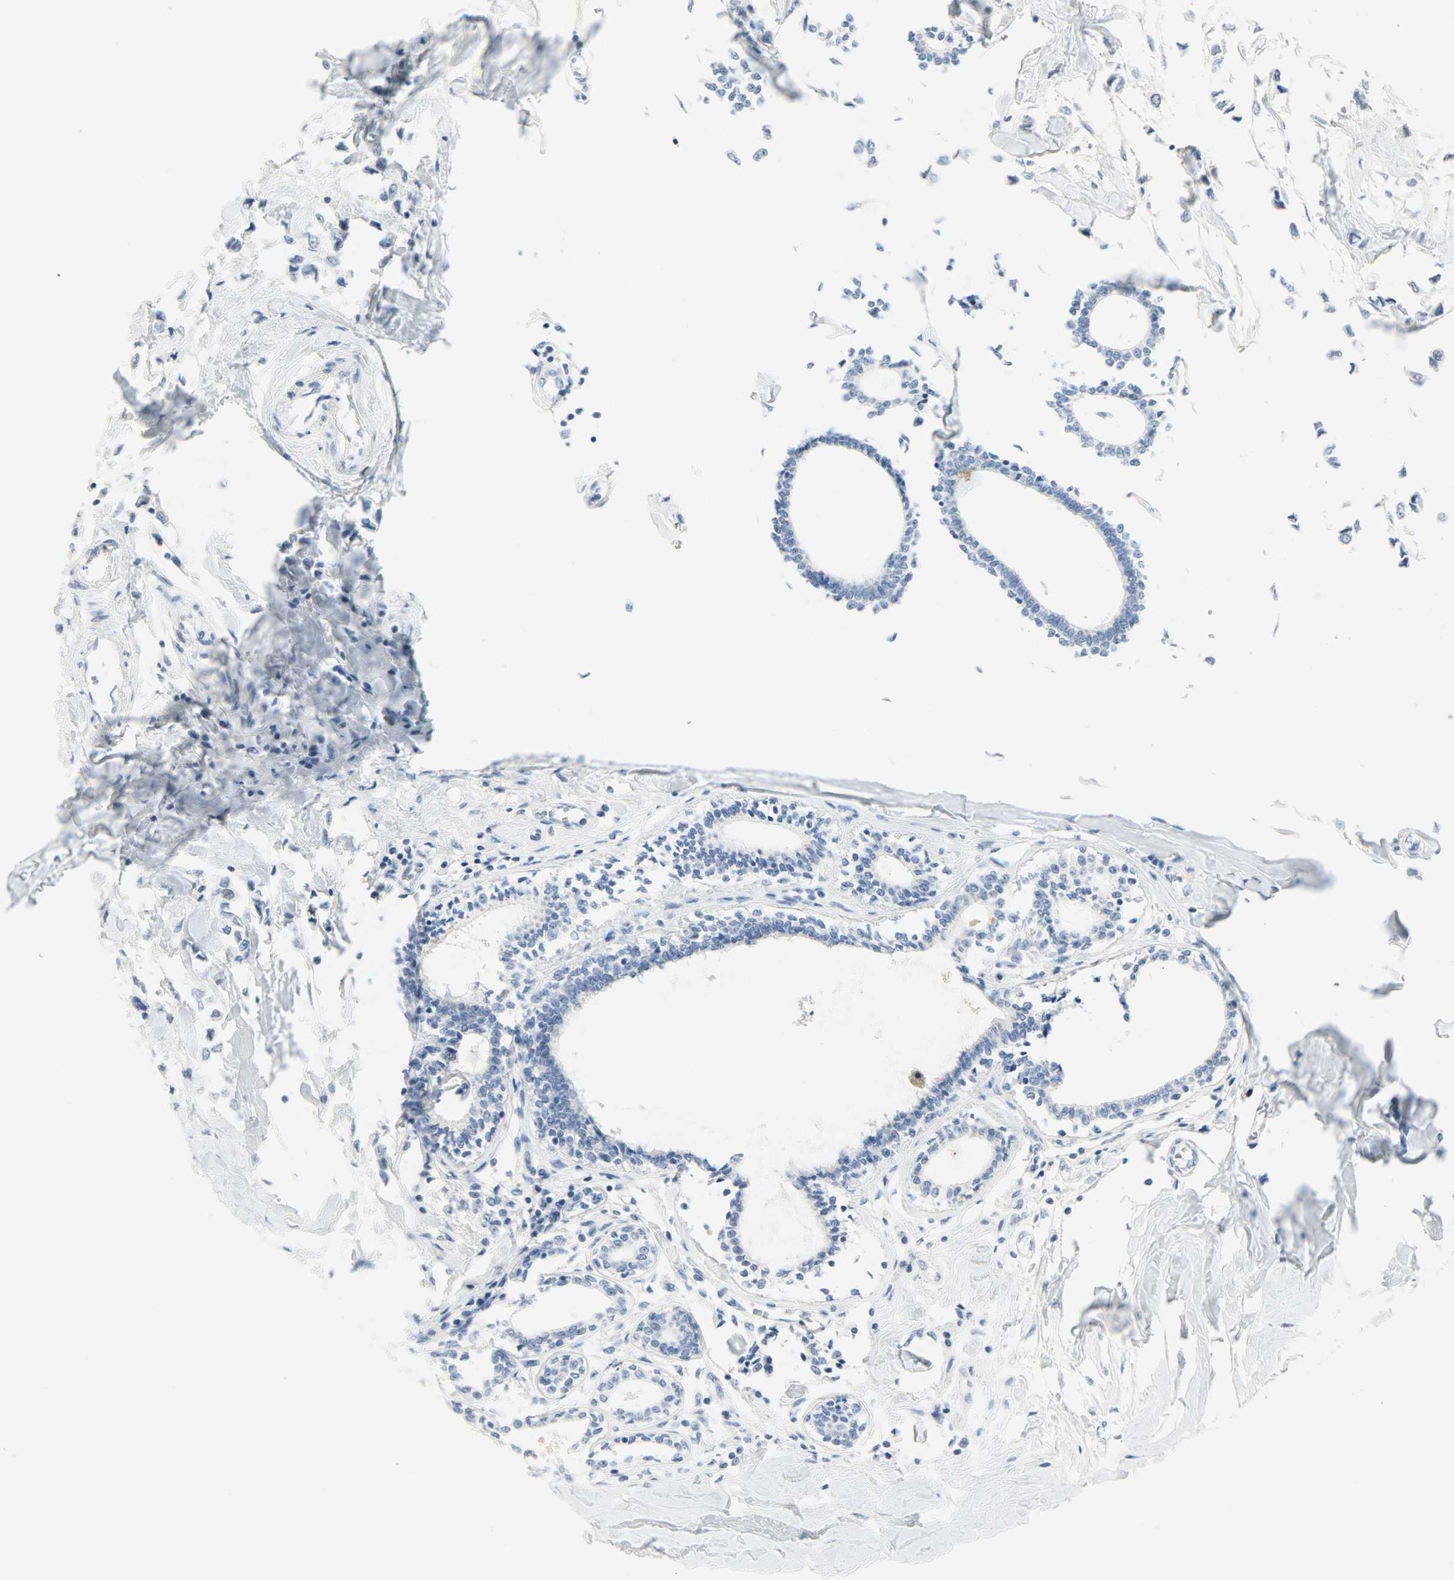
{"staining": {"intensity": "negative", "quantity": "none", "location": "none"}, "tissue": "breast cancer", "cell_type": "Tumor cells", "image_type": "cancer", "snomed": [{"axis": "morphology", "description": "Lobular carcinoma"}, {"axis": "topography", "description": "Breast"}], "caption": "This is a histopathology image of immunohistochemistry (IHC) staining of lobular carcinoma (breast), which shows no expression in tumor cells.", "gene": "HELLS", "patient": {"sex": "female", "age": 51}}